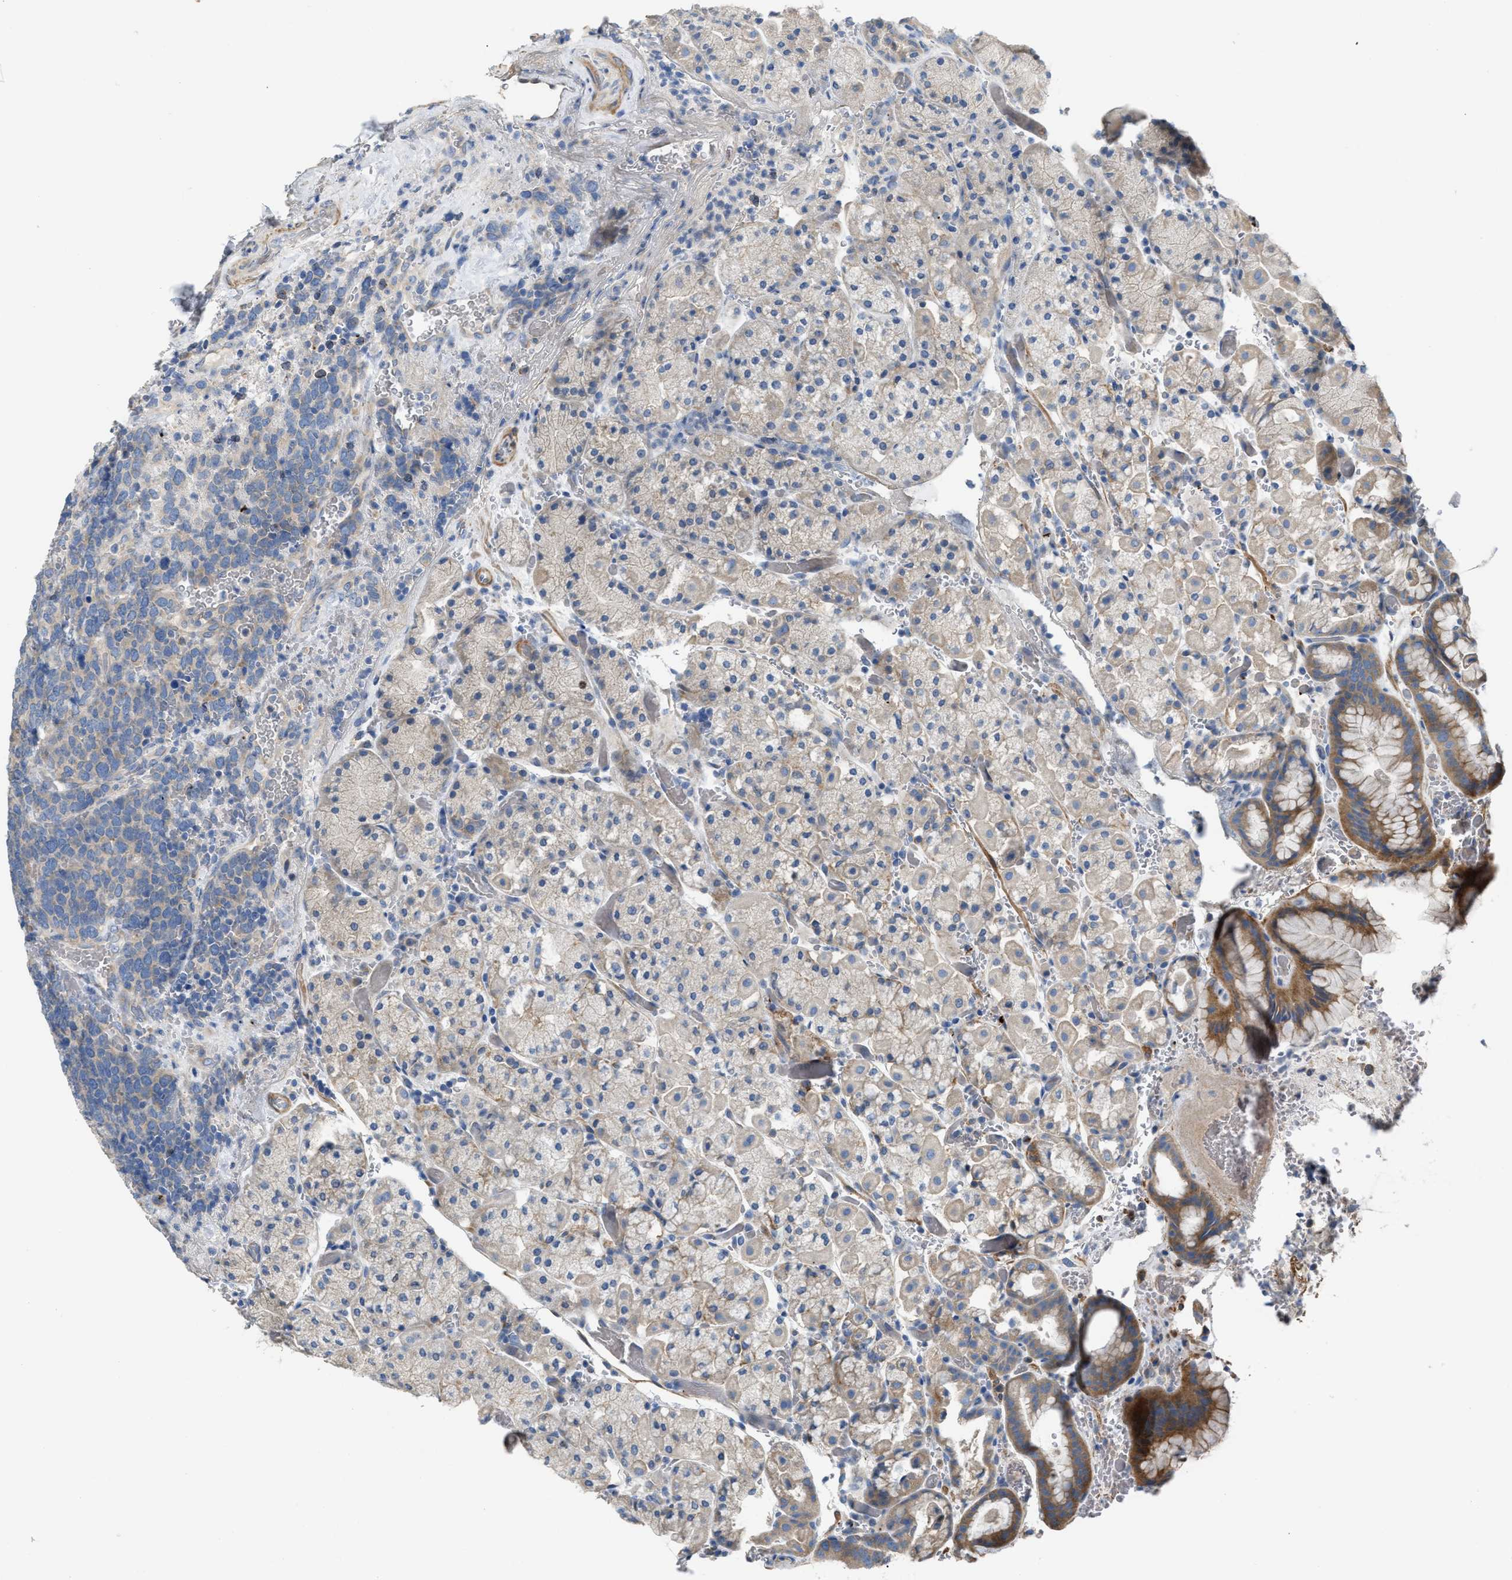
{"staining": {"intensity": "moderate", "quantity": "25%-75%", "location": "cytoplasmic/membranous"}, "tissue": "stomach", "cell_type": "Glandular cells", "image_type": "normal", "snomed": [{"axis": "morphology", "description": "Normal tissue, NOS"}, {"axis": "morphology", "description": "Carcinoid, malignant, NOS"}, {"axis": "topography", "description": "Stomach, upper"}], "caption": "Protein staining of unremarkable stomach displays moderate cytoplasmic/membranous staining in about 25%-75% of glandular cells.", "gene": "DHX58", "patient": {"sex": "male", "age": 39}}